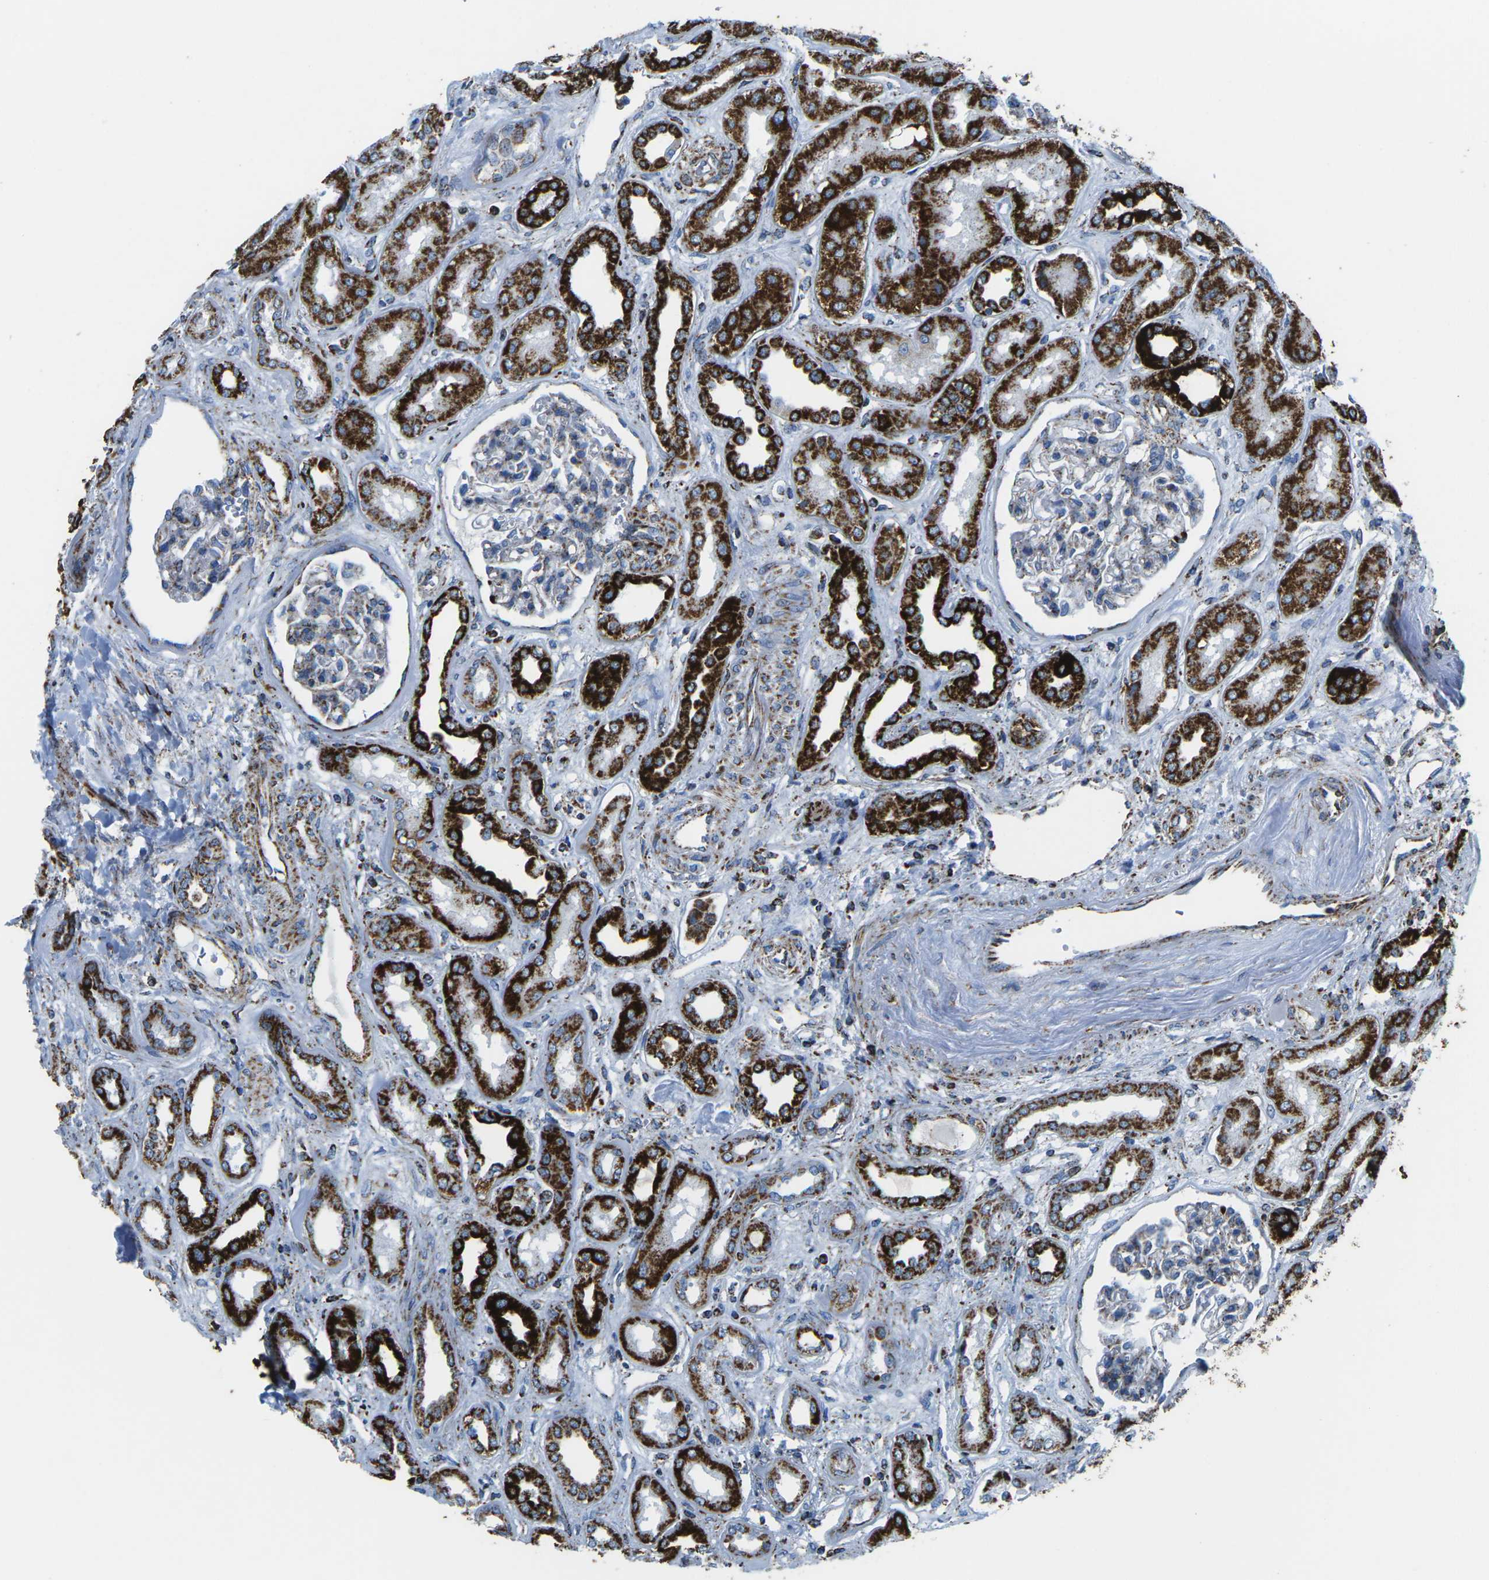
{"staining": {"intensity": "strong", "quantity": "<25%", "location": "cytoplasmic/membranous"}, "tissue": "kidney", "cell_type": "Cells in glomeruli", "image_type": "normal", "snomed": [{"axis": "morphology", "description": "Normal tissue, NOS"}, {"axis": "topography", "description": "Kidney"}], "caption": "Normal kidney was stained to show a protein in brown. There is medium levels of strong cytoplasmic/membranous positivity in approximately <25% of cells in glomeruli. The staining was performed using DAB, with brown indicating positive protein expression. Nuclei are stained blue with hematoxylin.", "gene": "MT", "patient": {"sex": "male", "age": 59}}